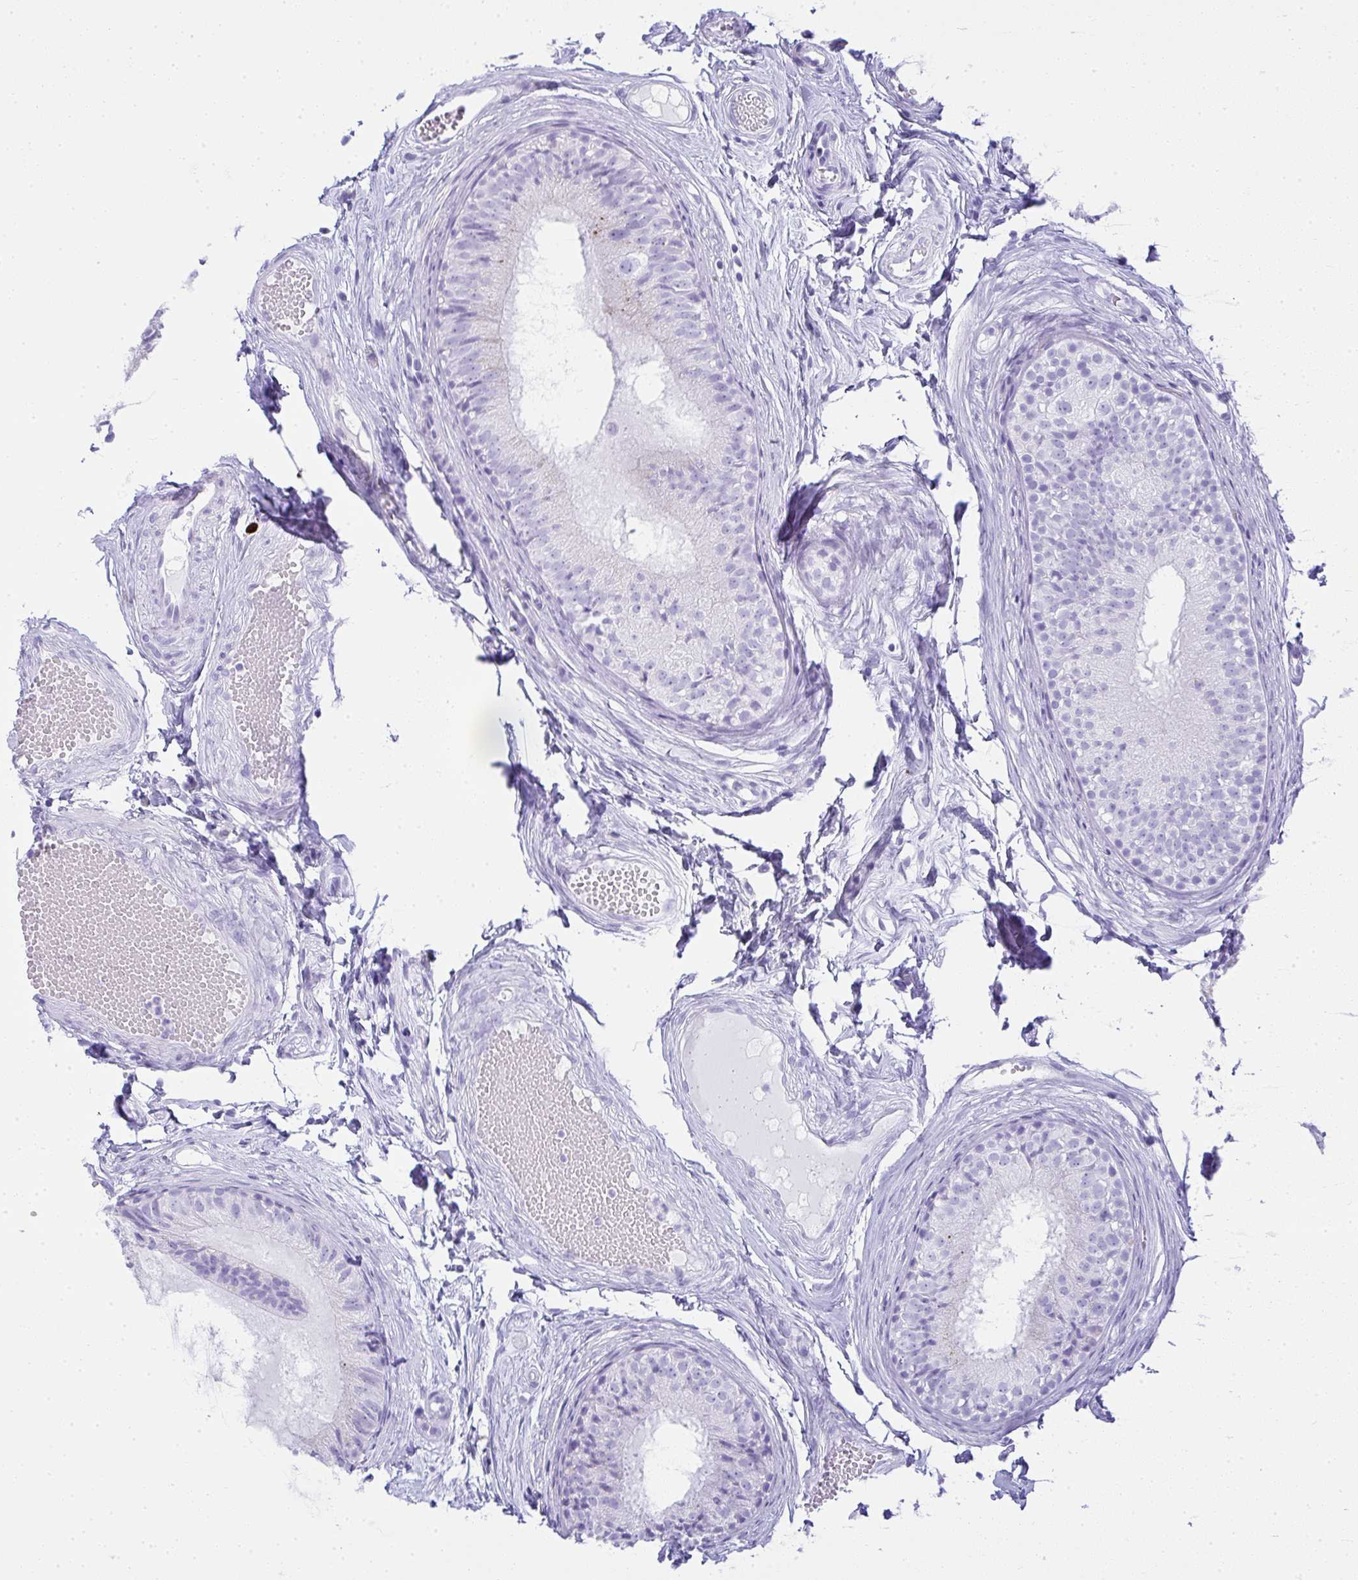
{"staining": {"intensity": "negative", "quantity": "none", "location": "none"}, "tissue": "epididymis", "cell_type": "Glandular cells", "image_type": "normal", "snomed": [{"axis": "morphology", "description": "Normal tissue, NOS"}, {"axis": "morphology", "description": "Seminoma, NOS"}, {"axis": "topography", "description": "Testis"}, {"axis": "topography", "description": "Epididymis"}], "caption": "This micrograph is of unremarkable epididymis stained with immunohistochemistry (IHC) to label a protein in brown with the nuclei are counter-stained blue. There is no expression in glandular cells. Brightfield microscopy of IHC stained with DAB (3,3'-diaminobenzidine) (brown) and hematoxylin (blue), captured at high magnification.", "gene": "CDADC1", "patient": {"sex": "male", "age": 34}}